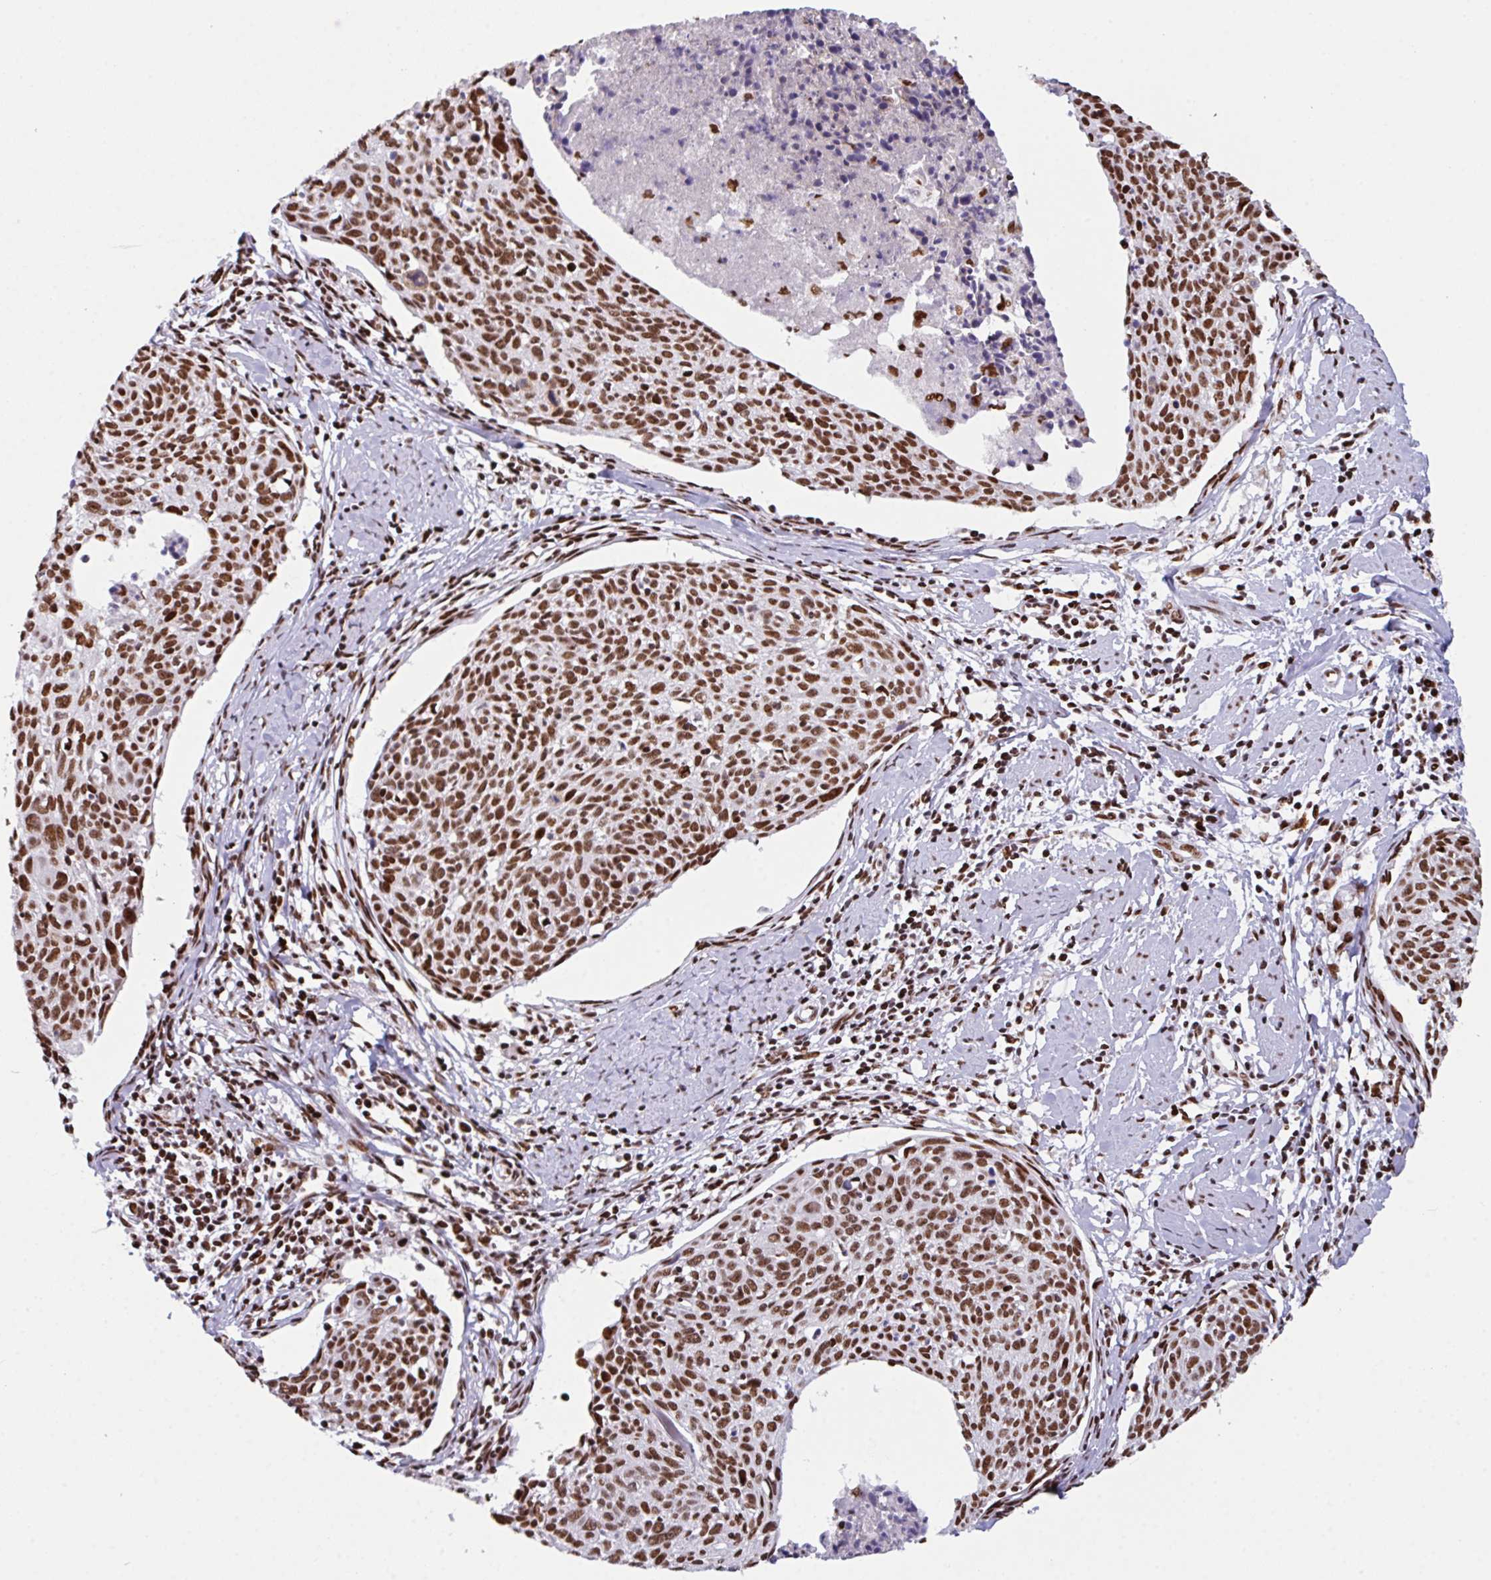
{"staining": {"intensity": "strong", "quantity": ">75%", "location": "nuclear"}, "tissue": "cervical cancer", "cell_type": "Tumor cells", "image_type": "cancer", "snomed": [{"axis": "morphology", "description": "Squamous cell carcinoma, NOS"}, {"axis": "topography", "description": "Cervix"}], "caption": "High-power microscopy captured an immunohistochemistry (IHC) histopathology image of squamous cell carcinoma (cervical), revealing strong nuclear positivity in approximately >75% of tumor cells.", "gene": "CLP1", "patient": {"sex": "female", "age": 49}}